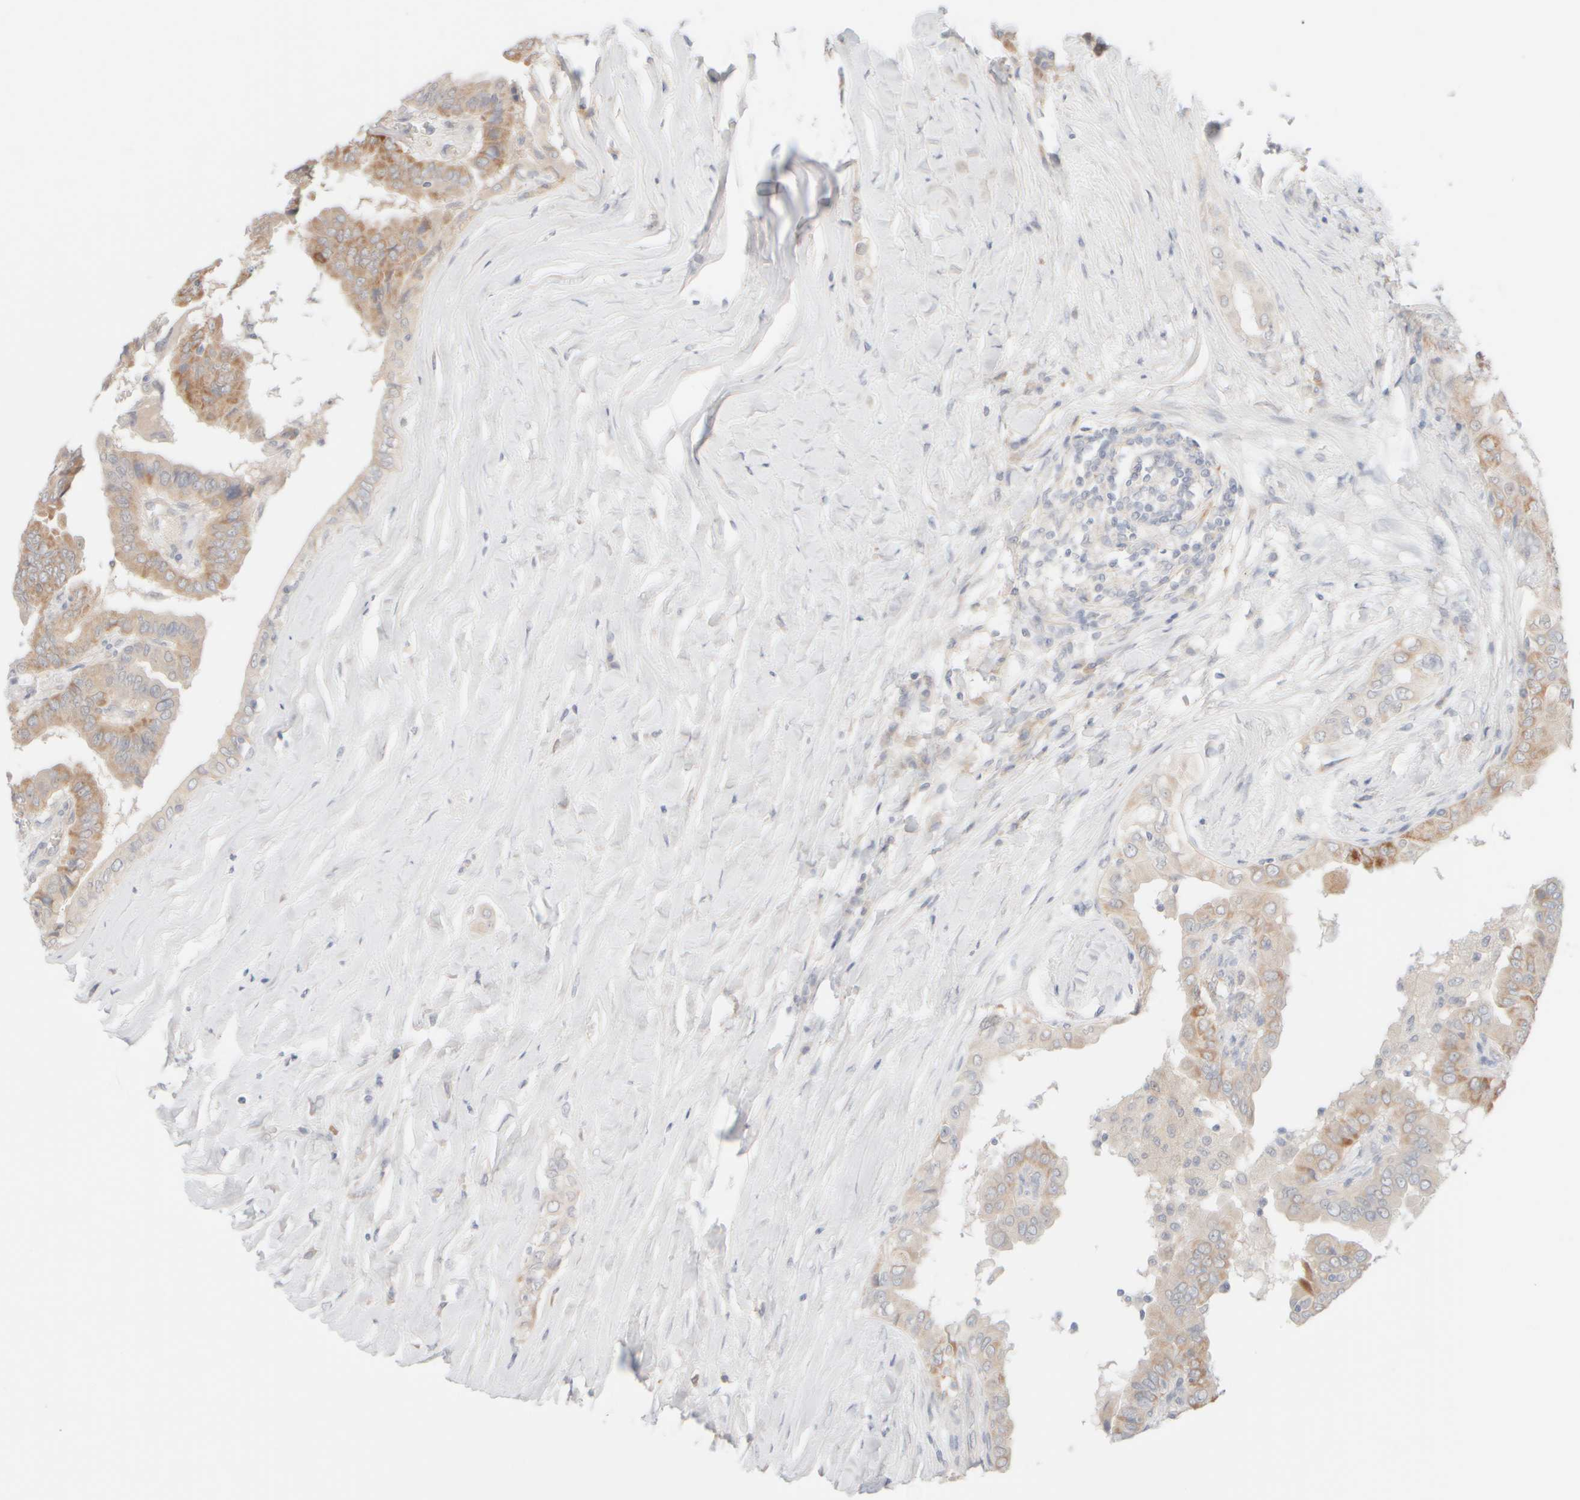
{"staining": {"intensity": "weak", "quantity": ">75%", "location": "cytoplasmic/membranous"}, "tissue": "thyroid cancer", "cell_type": "Tumor cells", "image_type": "cancer", "snomed": [{"axis": "morphology", "description": "Papillary adenocarcinoma, NOS"}, {"axis": "topography", "description": "Thyroid gland"}], "caption": "Immunohistochemistry (IHC) histopathology image of neoplastic tissue: thyroid cancer stained using IHC exhibits low levels of weak protein expression localized specifically in the cytoplasmic/membranous of tumor cells, appearing as a cytoplasmic/membranous brown color.", "gene": "UNC13B", "patient": {"sex": "male", "age": 33}}